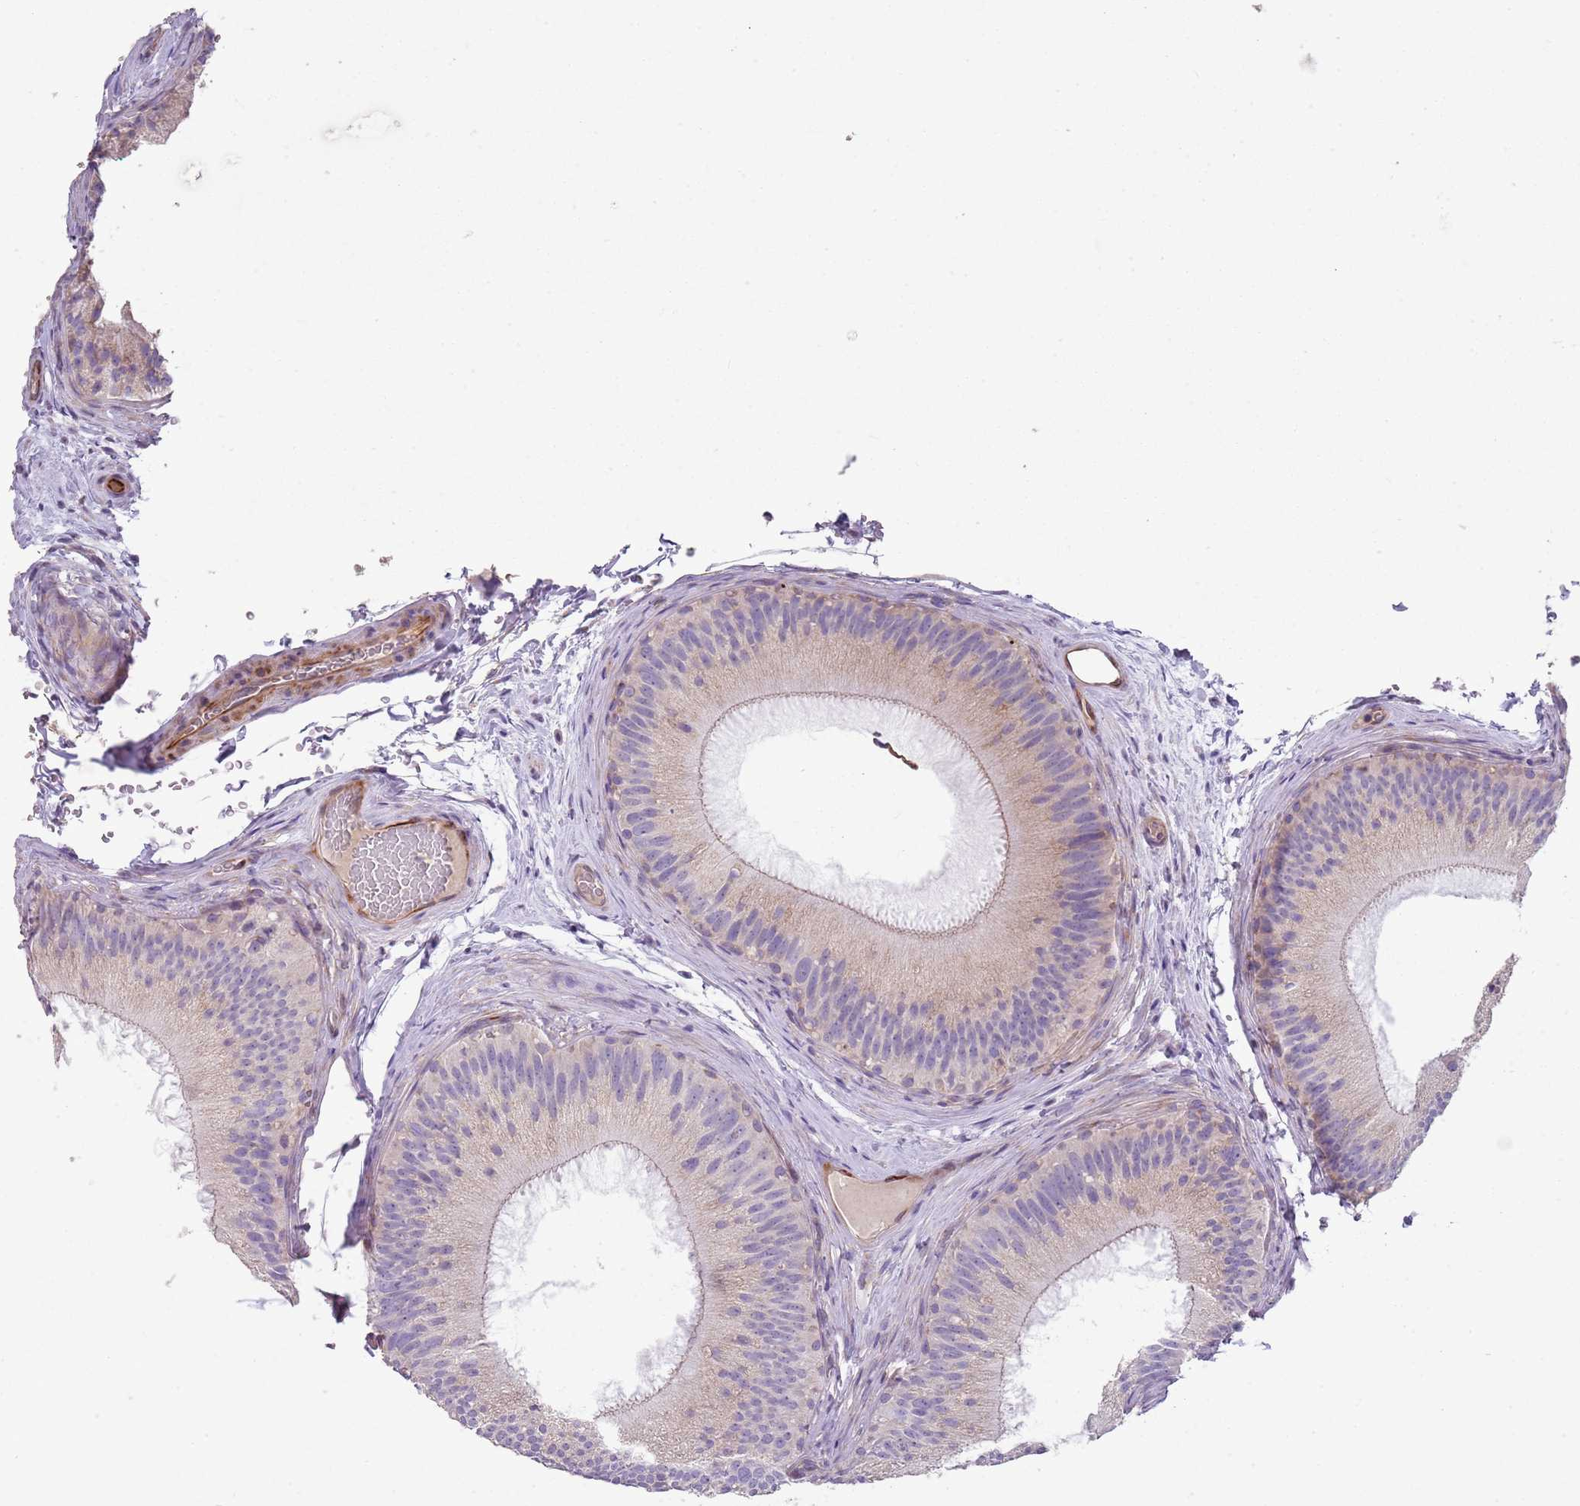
{"staining": {"intensity": "negative", "quantity": "none", "location": "none"}, "tissue": "epididymis", "cell_type": "Glandular cells", "image_type": "normal", "snomed": [{"axis": "morphology", "description": "Normal tissue, NOS"}, {"axis": "topography", "description": "Epididymis"}], "caption": "The micrograph exhibits no staining of glandular cells in unremarkable epididymis. The staining was performed using DAB to visualize the protein expression in brown, while the nuclei were stained in blue with hematoxylin (Magnification: 20x).", "gene": "ZNF583", "patient": {"sex": "male", "age": 45}}